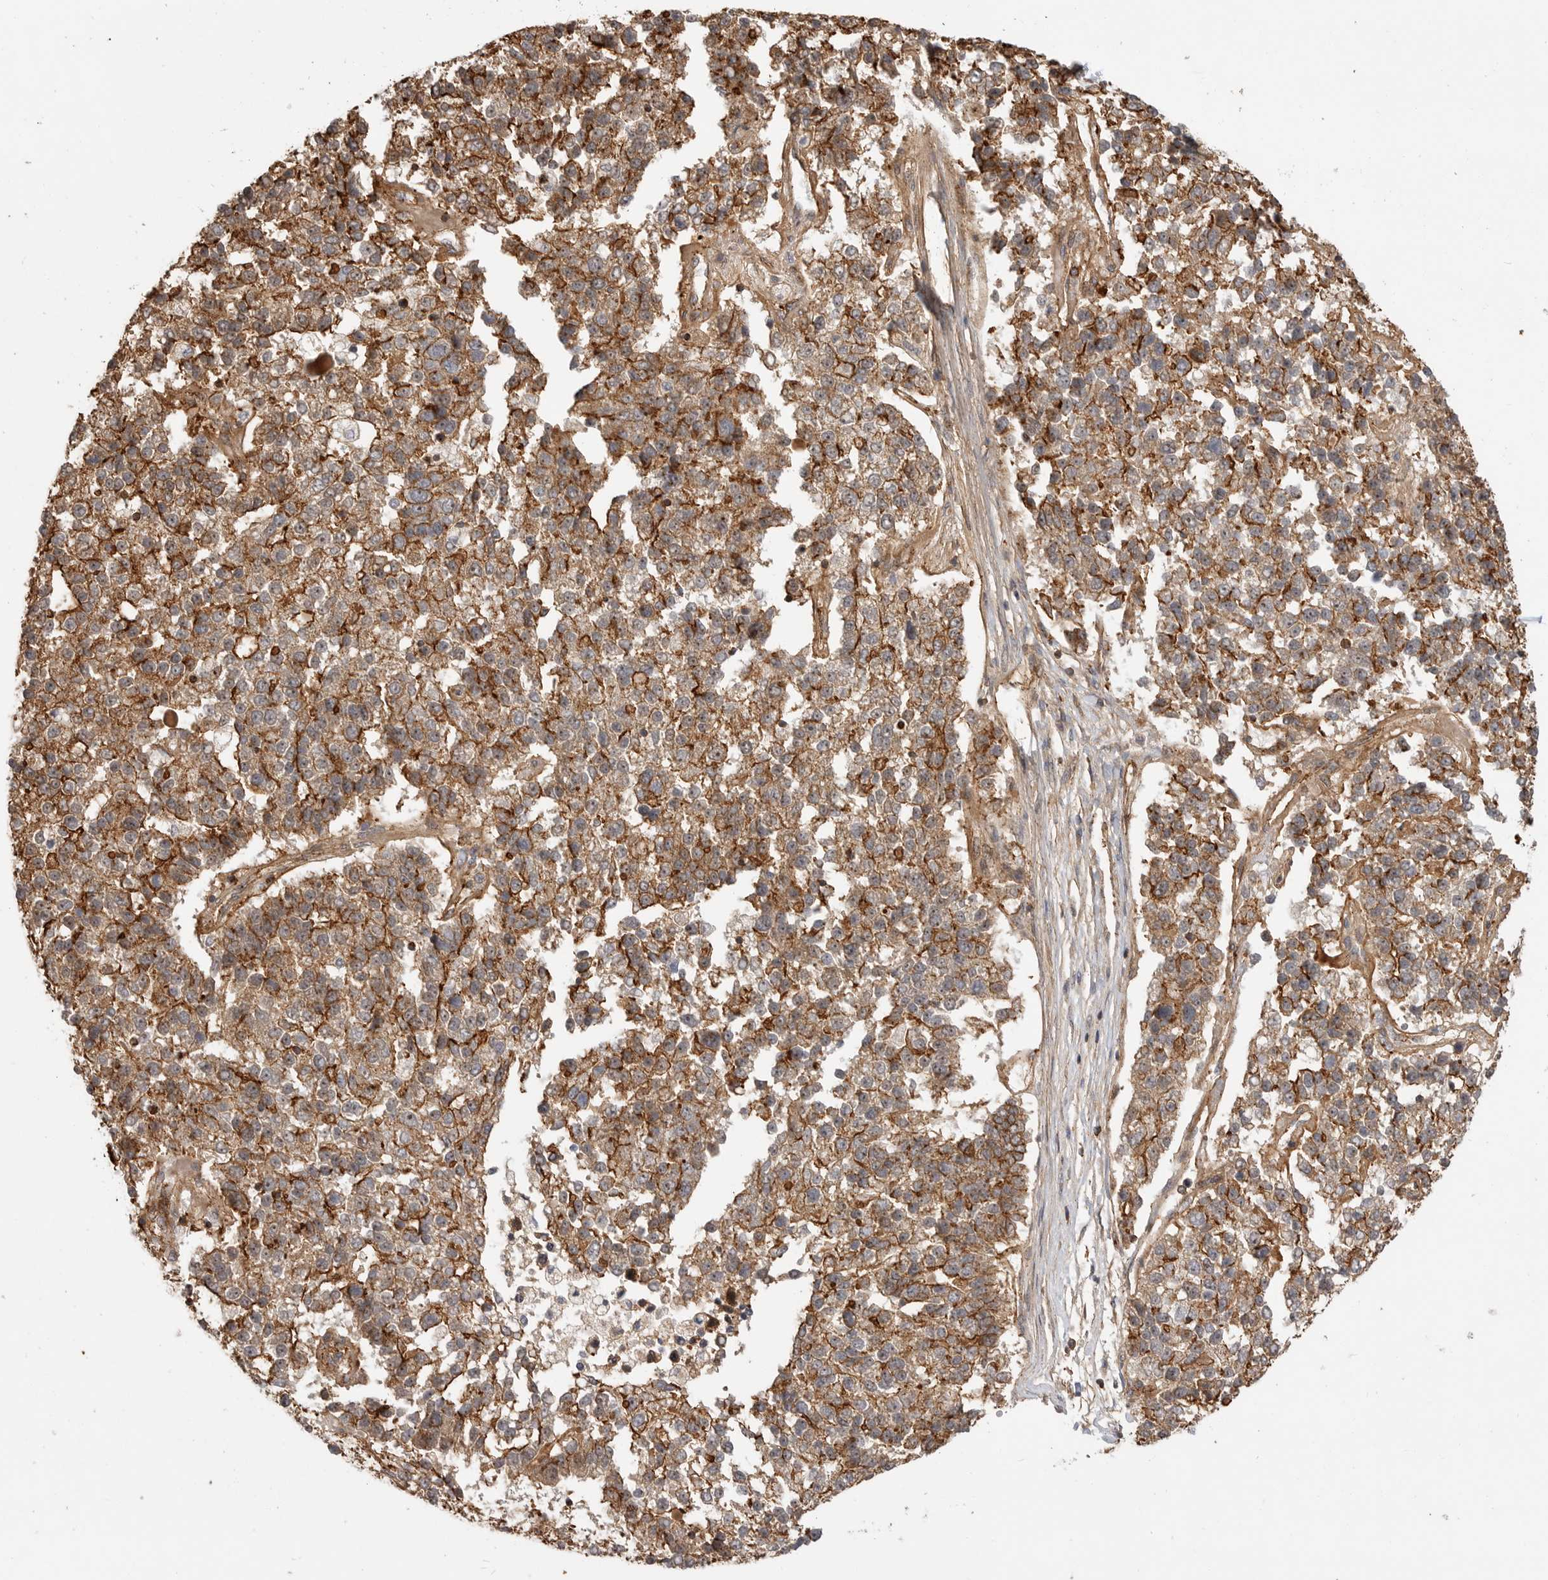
{"staining": {"intensity": "strong", "quantity": ">75%", "location": "cytoplasmic/membranous"}, "tissue": "pancreatic cancer", "cell_type": "Tumor cells", "image_type": "cancer", "snomed": [{"axis": "morphology", "description": "Adenocarcinoma, NOS"}, {"axis": "topography", "description": "Pancreas"}], "caption": "Immunohistochemical staining of human pancreatic adenocarcinoma demonstrates strong cytoplasmic/membranous protein positivity in approximately >75% of tumor cells.", "gene": "GPATCH2", "patient": {"sex": "female", "age": 61}}